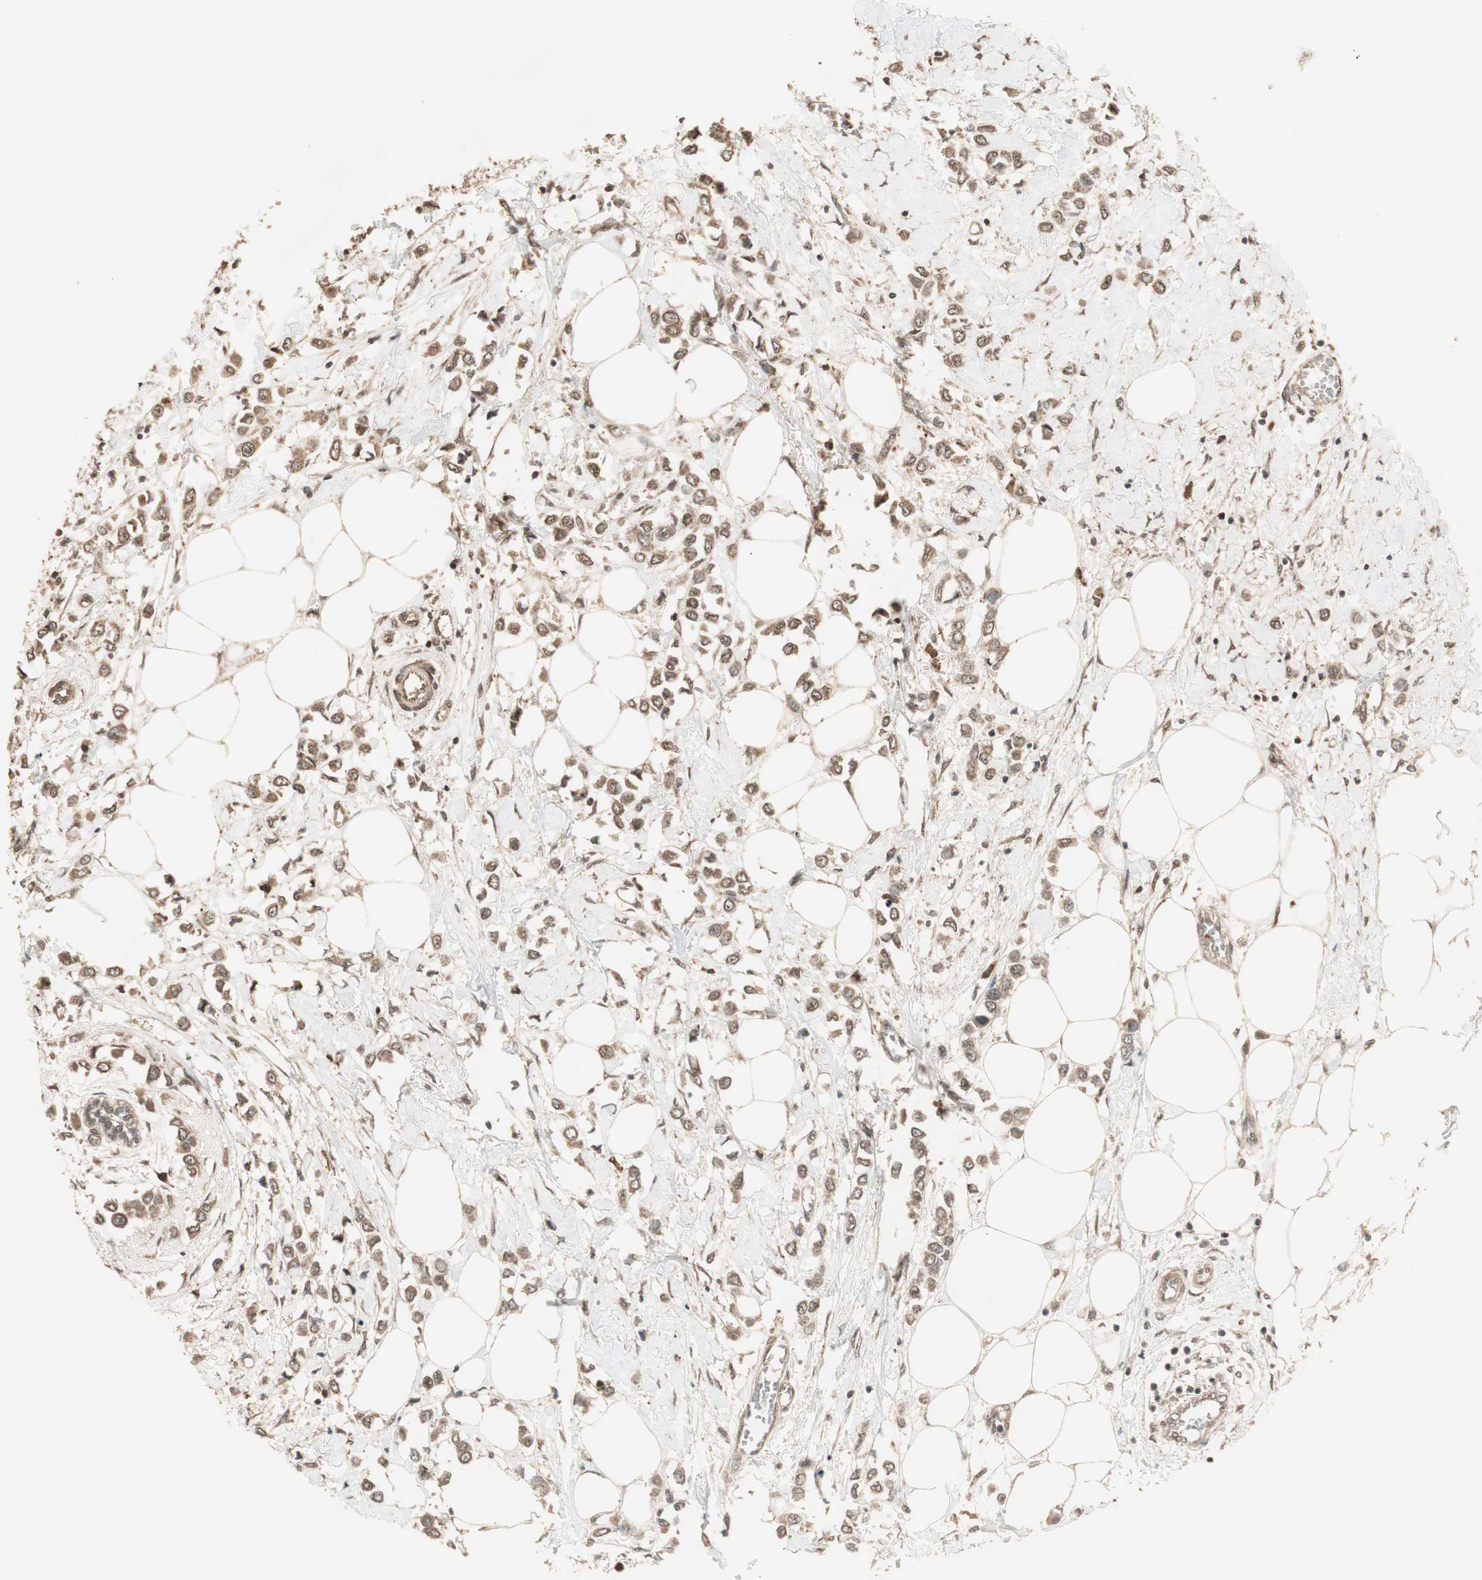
{"staining": {"intensity": "moderate", "quantity": ">75%", "location": "cytoplasmic/membranous,nuclear"}, "tissue": "breast cancer", "cell_type": "Tumor cells", "image_type": "cancer", "snomed": [{"axis": "morphology", "description": "Lobular carcinoma"}, {"axis": "topography", "description": "Breast"}], "caption": "A brown stain highlights moderate cytoplasmic/membranous and nuclear positivity of a protein in breast cancer (lobular carcinoma) tumor cells.", "gene": "ZSCAN31", "patient": {"sex": "female", "age": 51}}